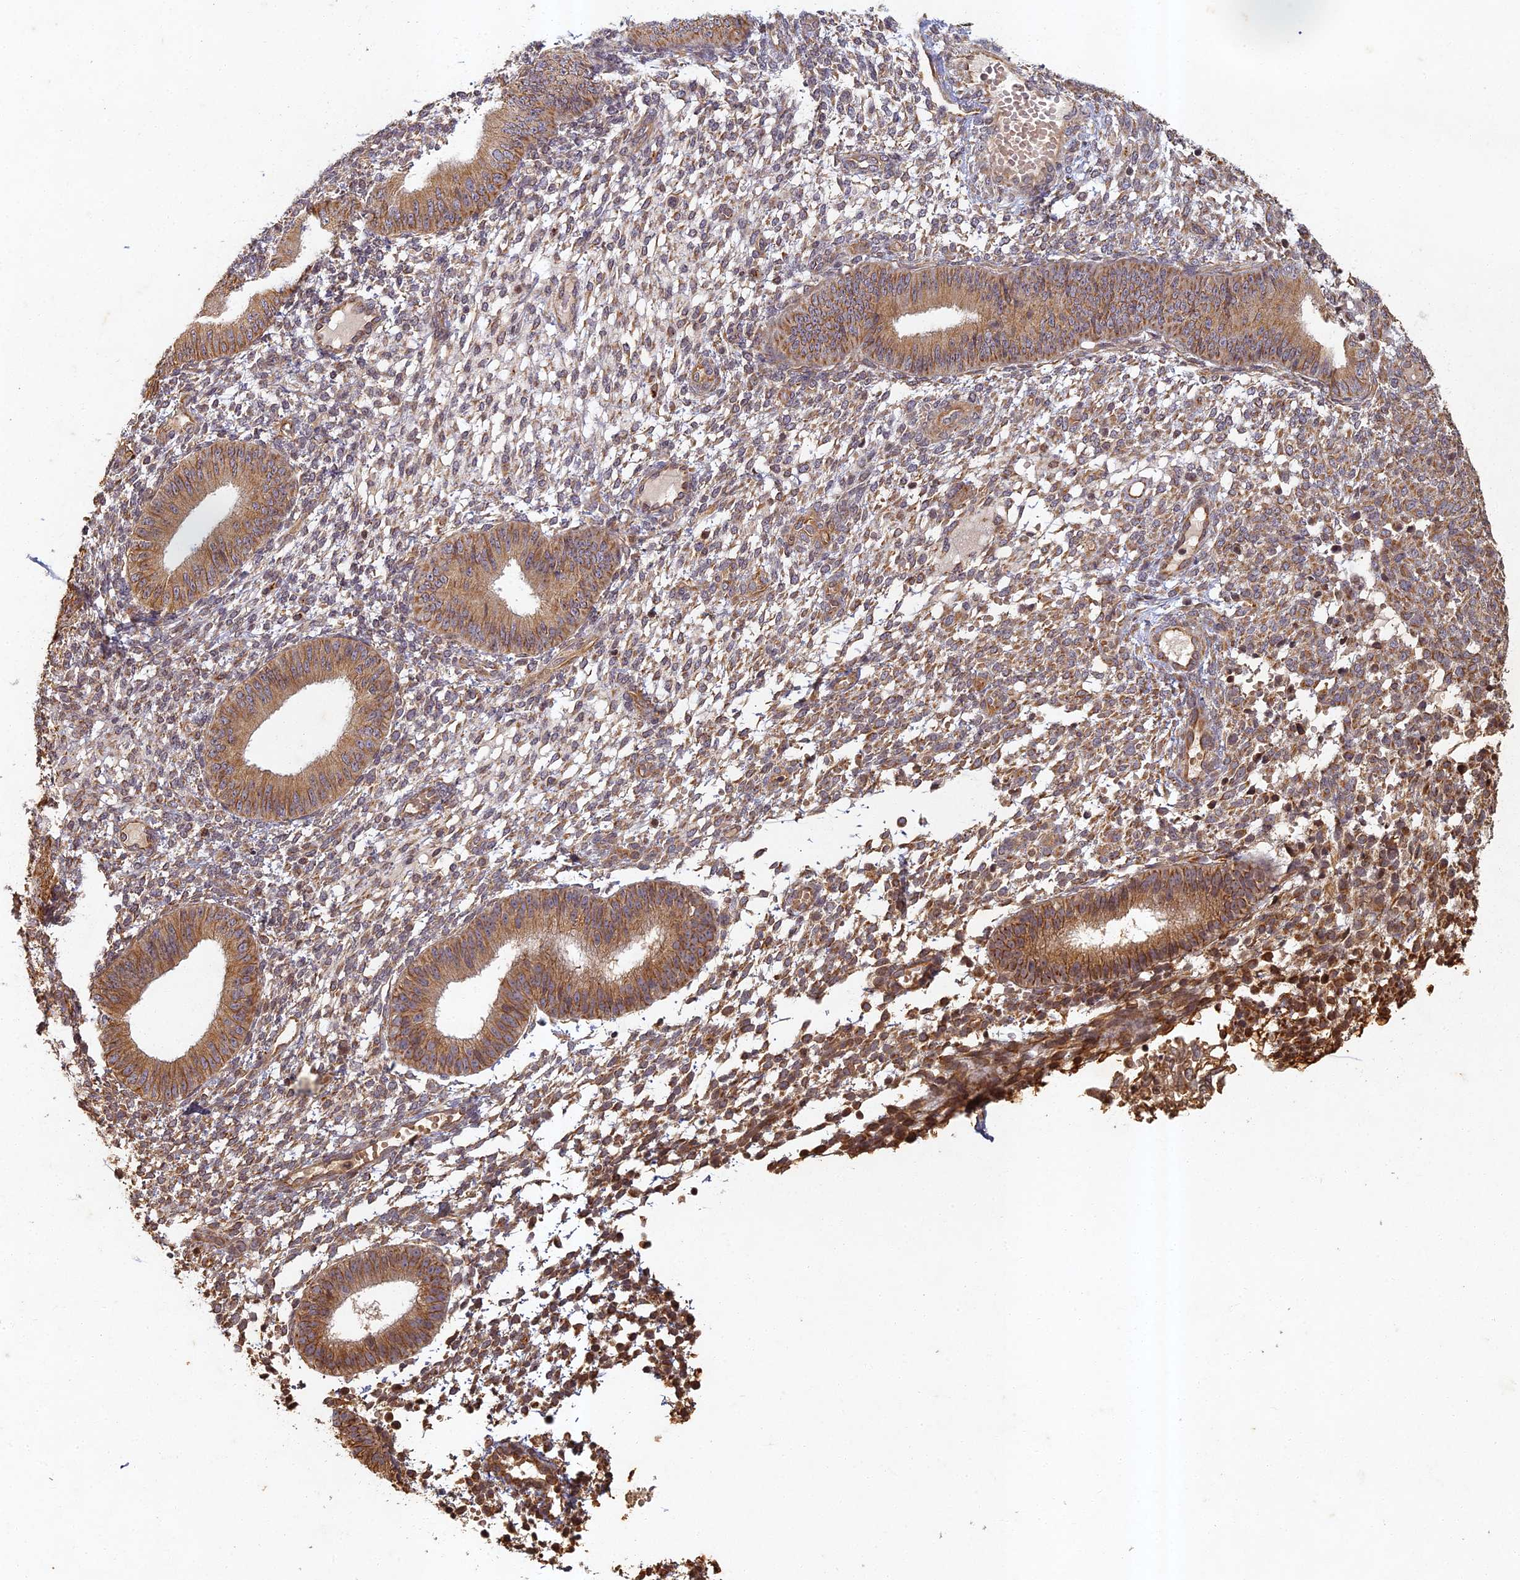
{"staining": {"intensity": "moderate", "quantity": ">75%", "location": "cytoplasmic/membranous"}, "tissue": "endometrium", "cell_type": "Cells in endometrial stroma", "image_type": "normal", "snomed": [{"axis": "morphology", "description": "Normal tissue, NOS"}, {"axis": "topography", "description": "Endometrium"}], "caption": "Cells in endometrial stroma demonstrate medium levels of moderate cytoplasmic/membranous expression in about >75% of cells in benign endometrium. (IHC, brightfield microscopy, high magnification).", "gene": "ABCB10", "patient": {"sex": "female", "age": 49}}